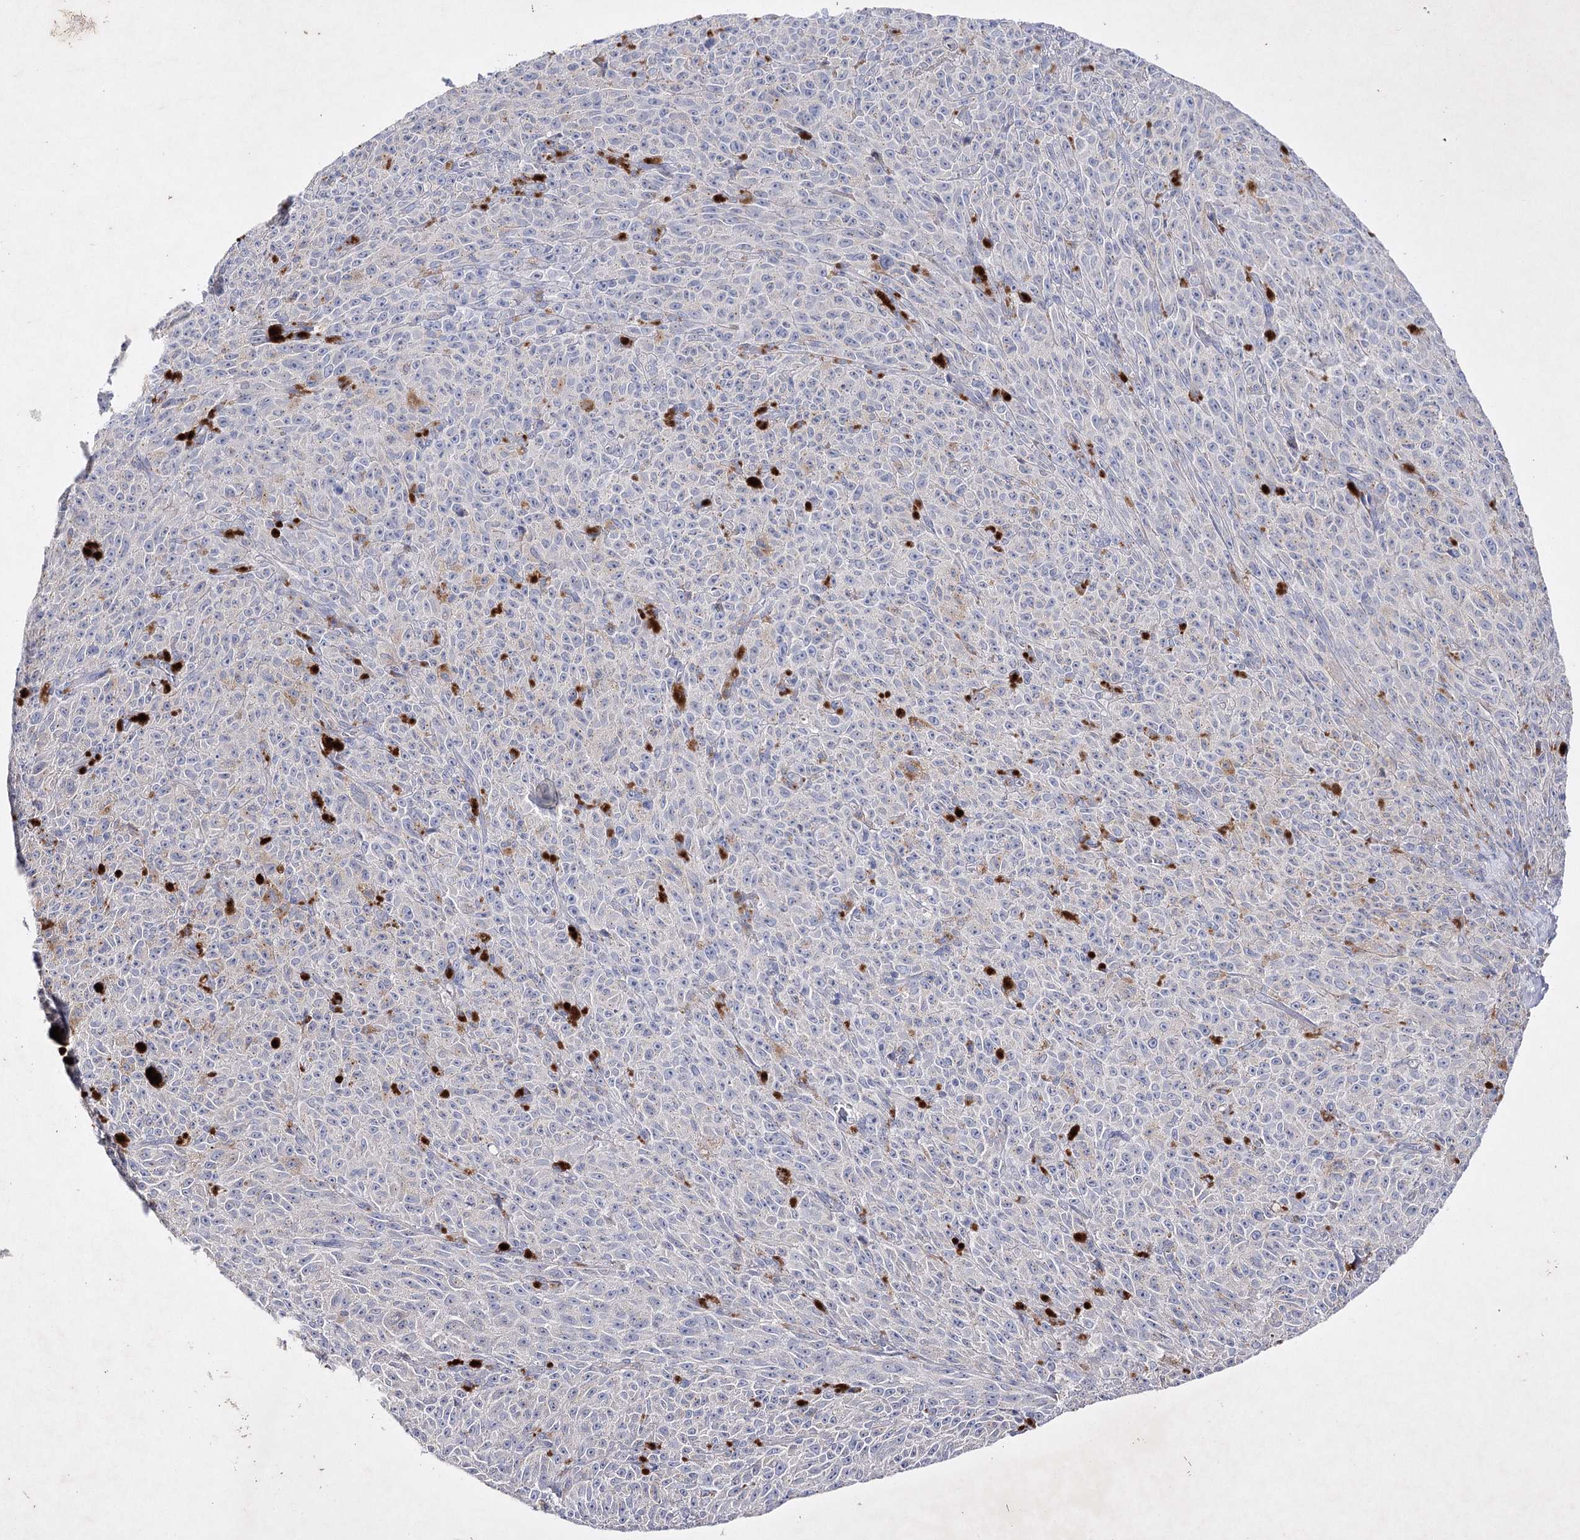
{"staining": {"intensity": "negative", "quantity": "none", "location": "none"}, "tissue": "melanoma", "cell_type": "Tumor cells", "image_type": "cancer", "snomed": [{"axis": "morphology", "description": "Malignant melanoma, NOS"}, {"axis": "topography", "description": "Skin"}], "caption": "Immunohistochemistry of melanoma demonstrates no positivity in tumor cells. (DAB immunohistochemistry (IHC), high magnification).", "gene": "COX15", "patient": {"sex": "female", "age": 82}}